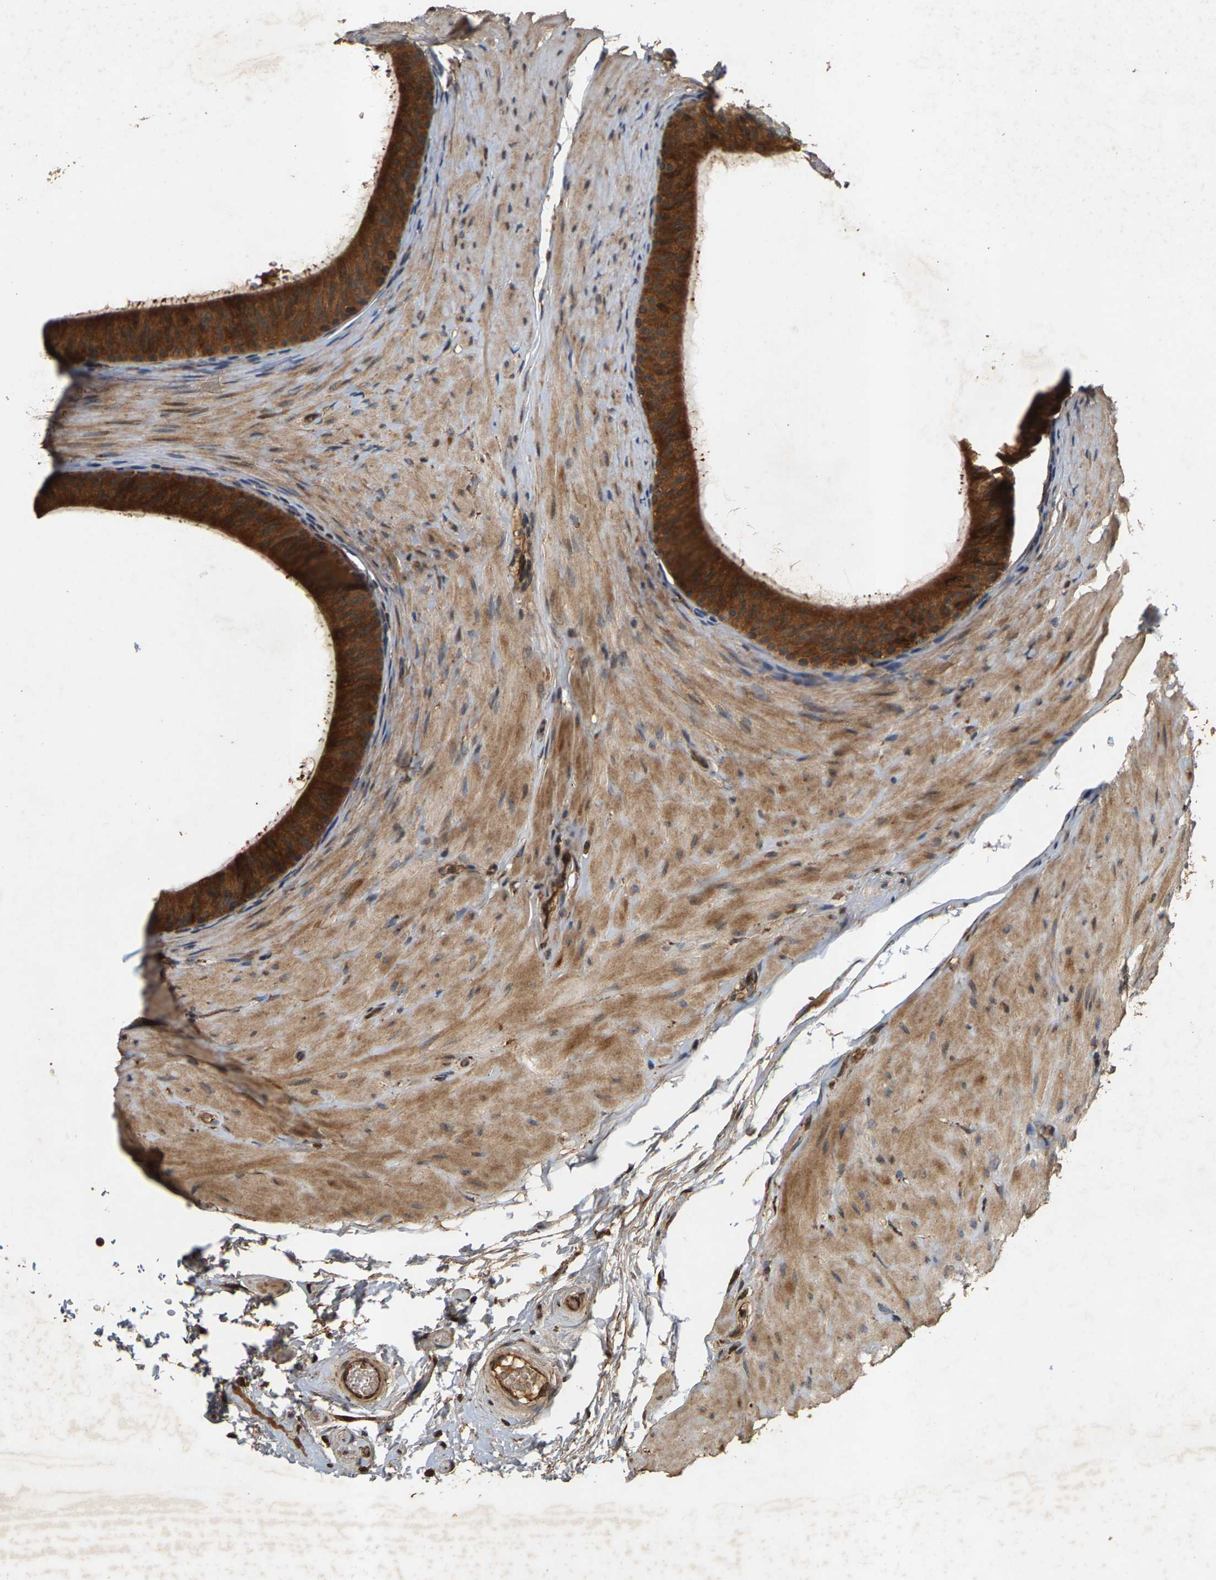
{"staining": {"intensity": "strong", "quantity": ">75%", "location": "cytoplasmic/membranous"}, "tissue": "epididymis", "cell_type": "Glandular cells", "image_type": "normal", "snomed": [{"axis": "morphology", "description": "Normal tissue, NOS"}, {"axis": "topography", "description": "Epididymis"}], "caption": "A micrograph showing strong cytoplasmic/membranous expression in about >75% of glandular cells in unremarkable epididymis, as visualized by brown immunohistochemical staining.", "gene": "CIDEC", "patient": {"sex": "male", "age": 34}}